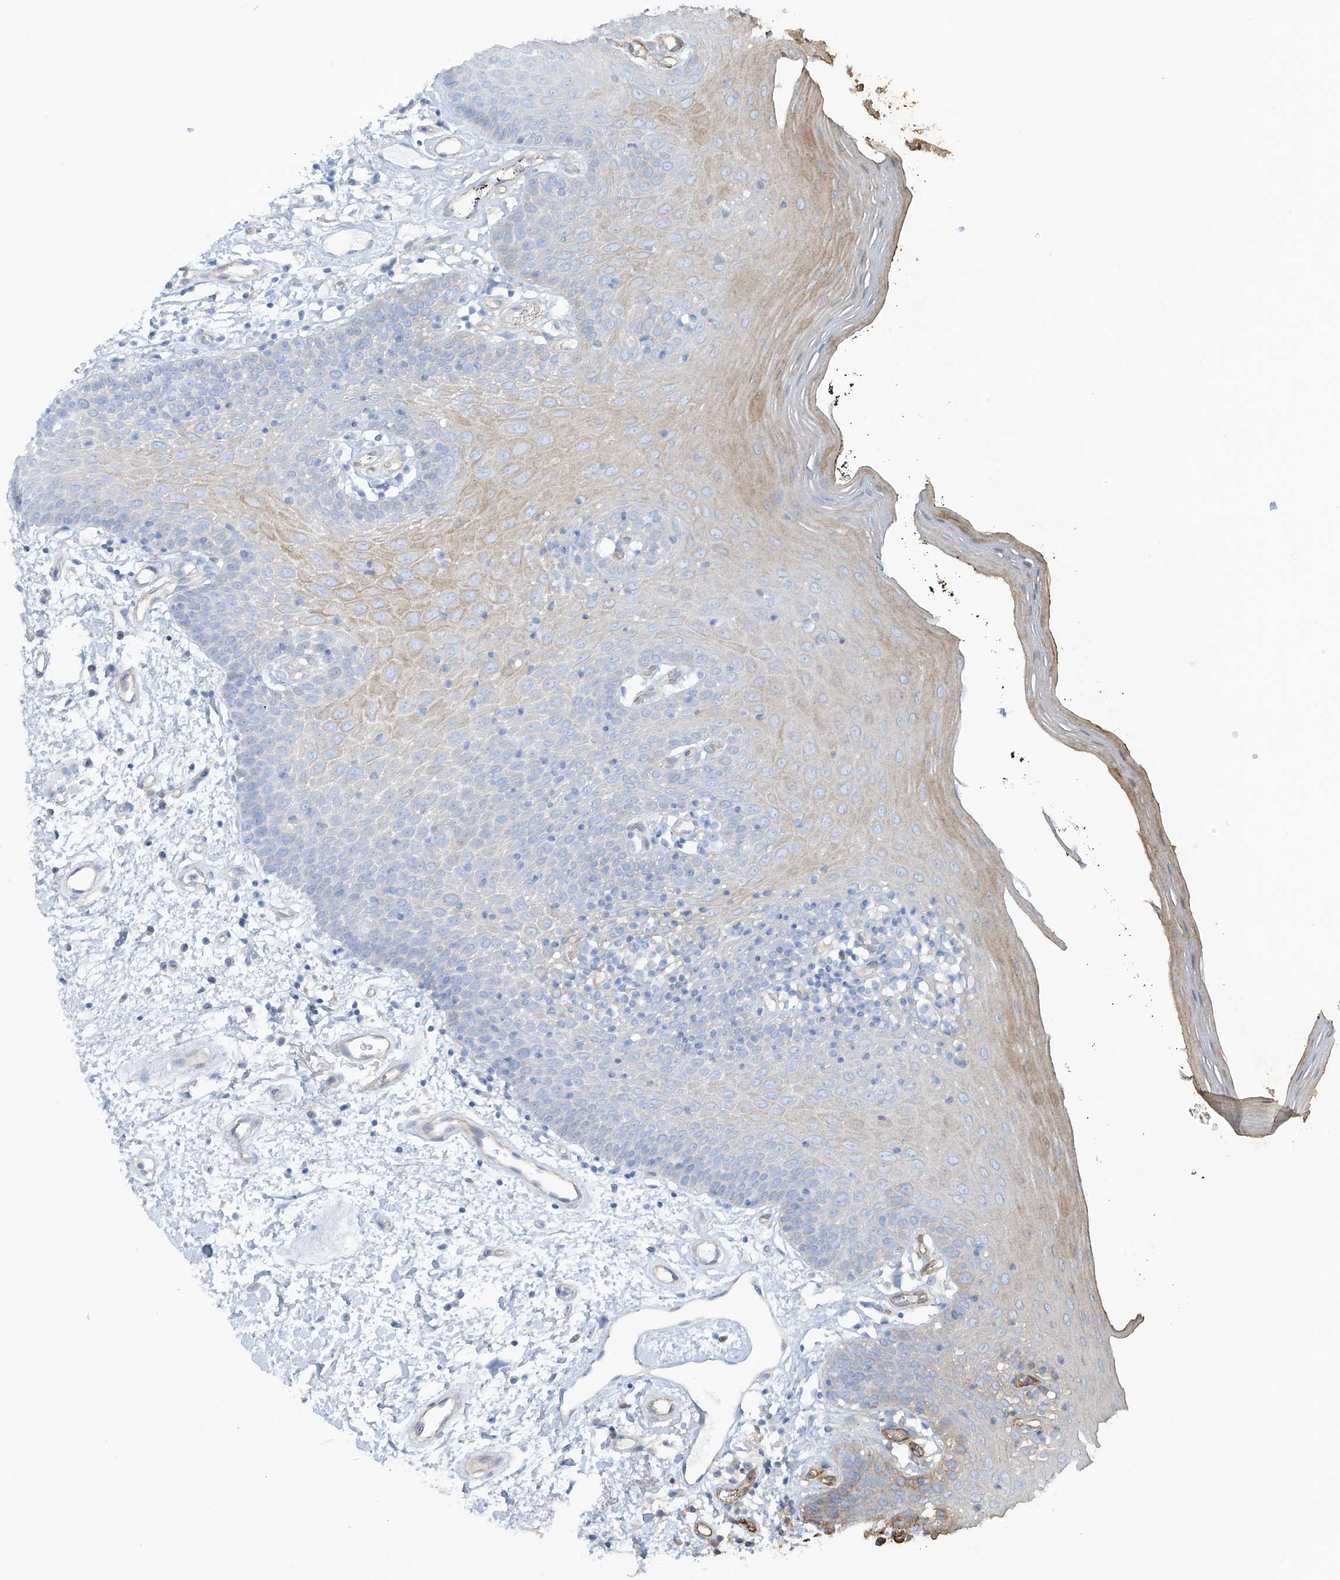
{"staining": {"intensity": "moderate", "quantity": "<25%", "location": "cytoplasmic/membranous"}, "tissue": "oral mucosa", "cell_type": "Squamous epithelial cells", "image_type": "normal", "snomed": [{"axis": "morphology", "description": "Normal tissue, NOS"}, {"axis": "topography", "description": "Oral tissue"}], "caption": "Benign oral mucosa exhibits moderate cytoplasmic/membranous expression in approximately <25% of squamous epithelial cells, visualized by immunohistochemistry. (DAB = brown stain, brightfield microscopy at high magnification).", "gene": "VAMP5", "patient": {"sex": "male", "age": 74}}